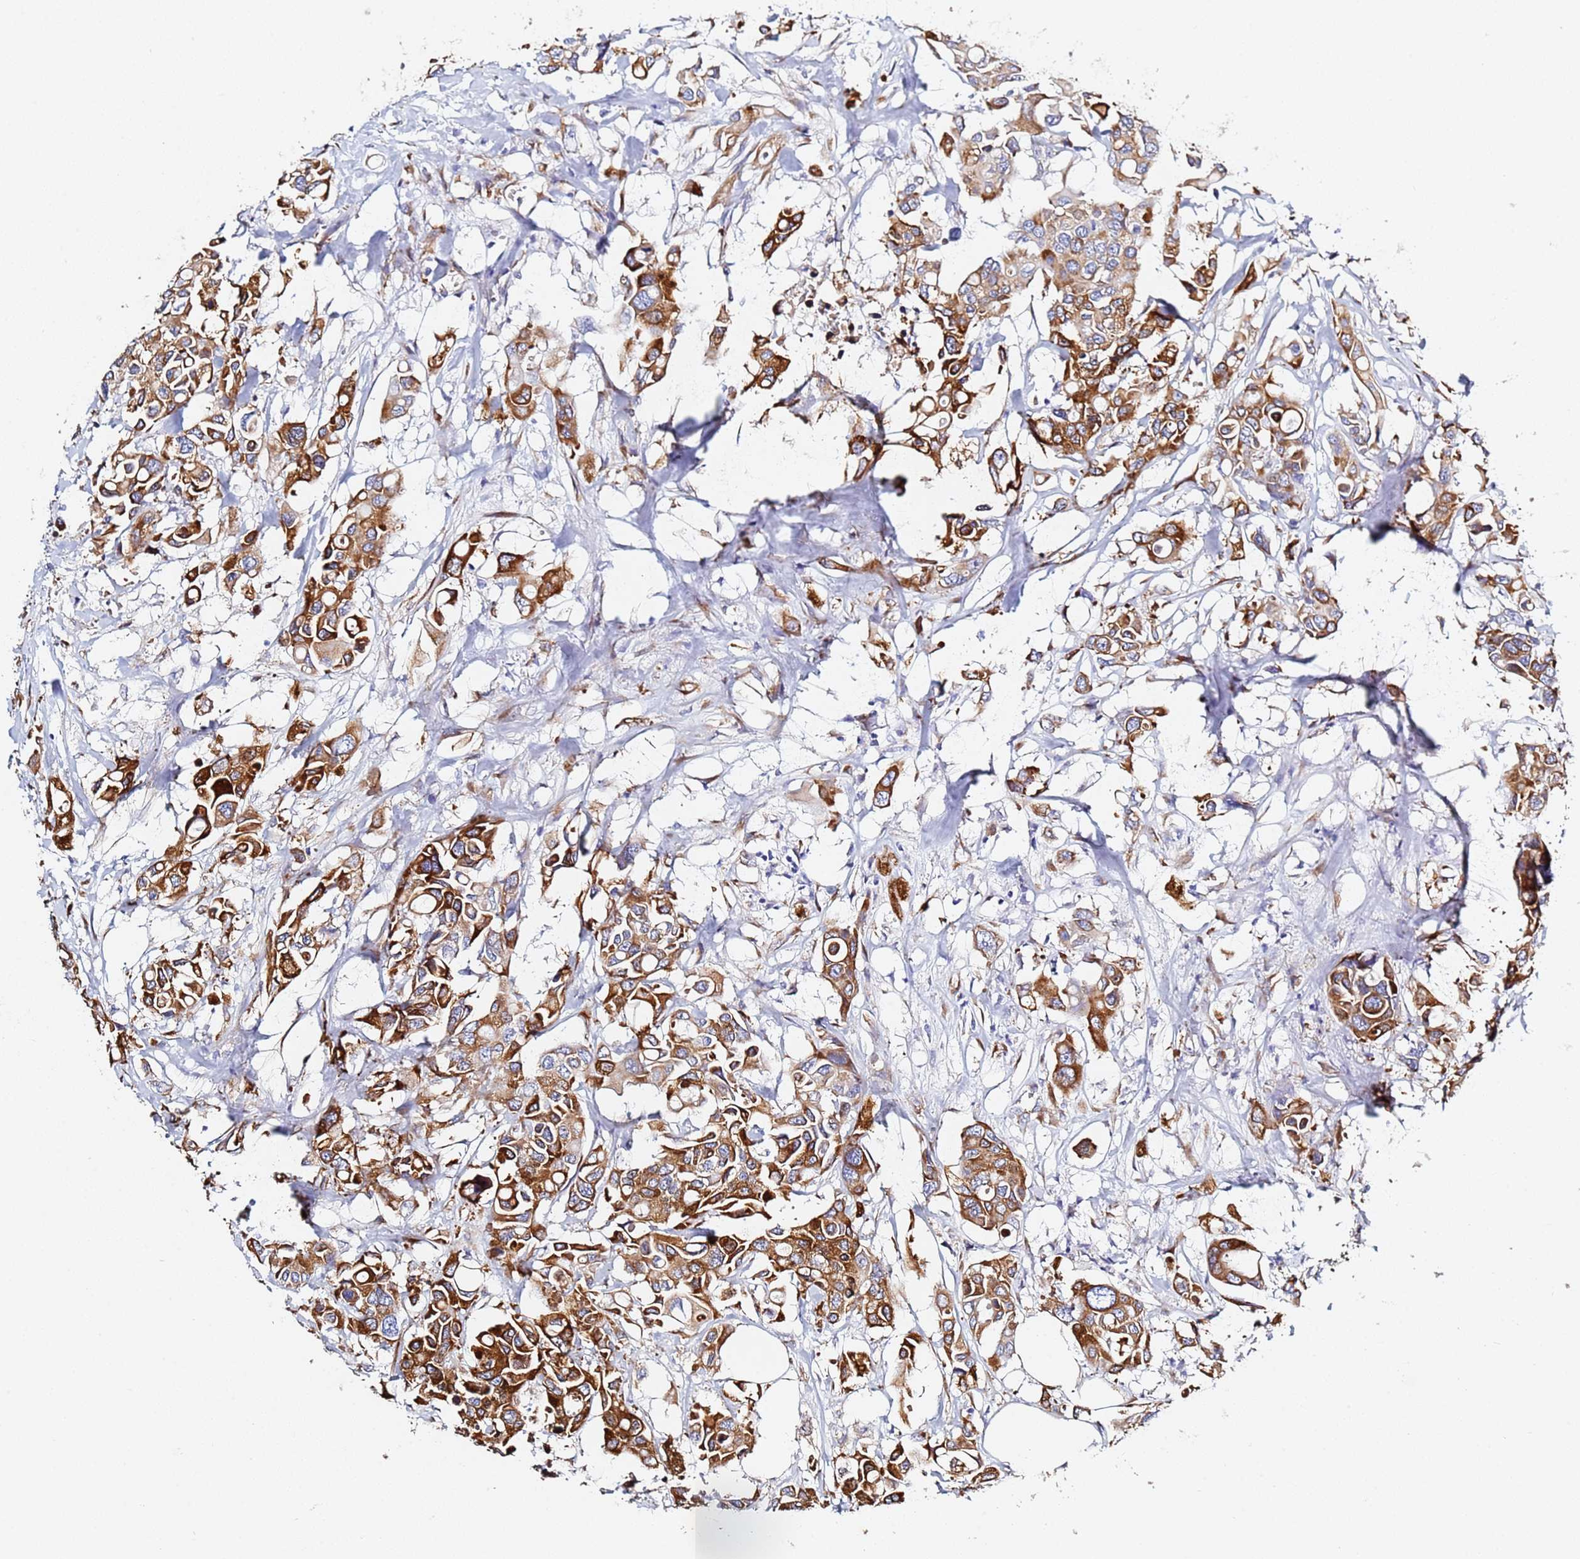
{"staining": {"intensity": "strong", "quantity": ">75%", "location": "cytoplasmic/membranous"}, "tissue": "colorectal cancer", "cell_type": "Tumor cells", "image_type": "cancer", "snomed": [{"axis": "morphology", "description": "Adenocarcinoma, NOS"}, {"axis": "topography", "description": "Colon"}], "caption": "Immunohistochemical staining of colorectal adenocarcinoma shows high levels of strong cytoplasmic/membranous staining in approximately >75% of tumor cells. Using DAB (3,3'-diaminobenzidine) (brown) and hematoxylin (blue) stains, captured at high magnification using brightfield microscopy.", "gene": "GDAP2", "patient": {"sex": "male", "age": 77}}